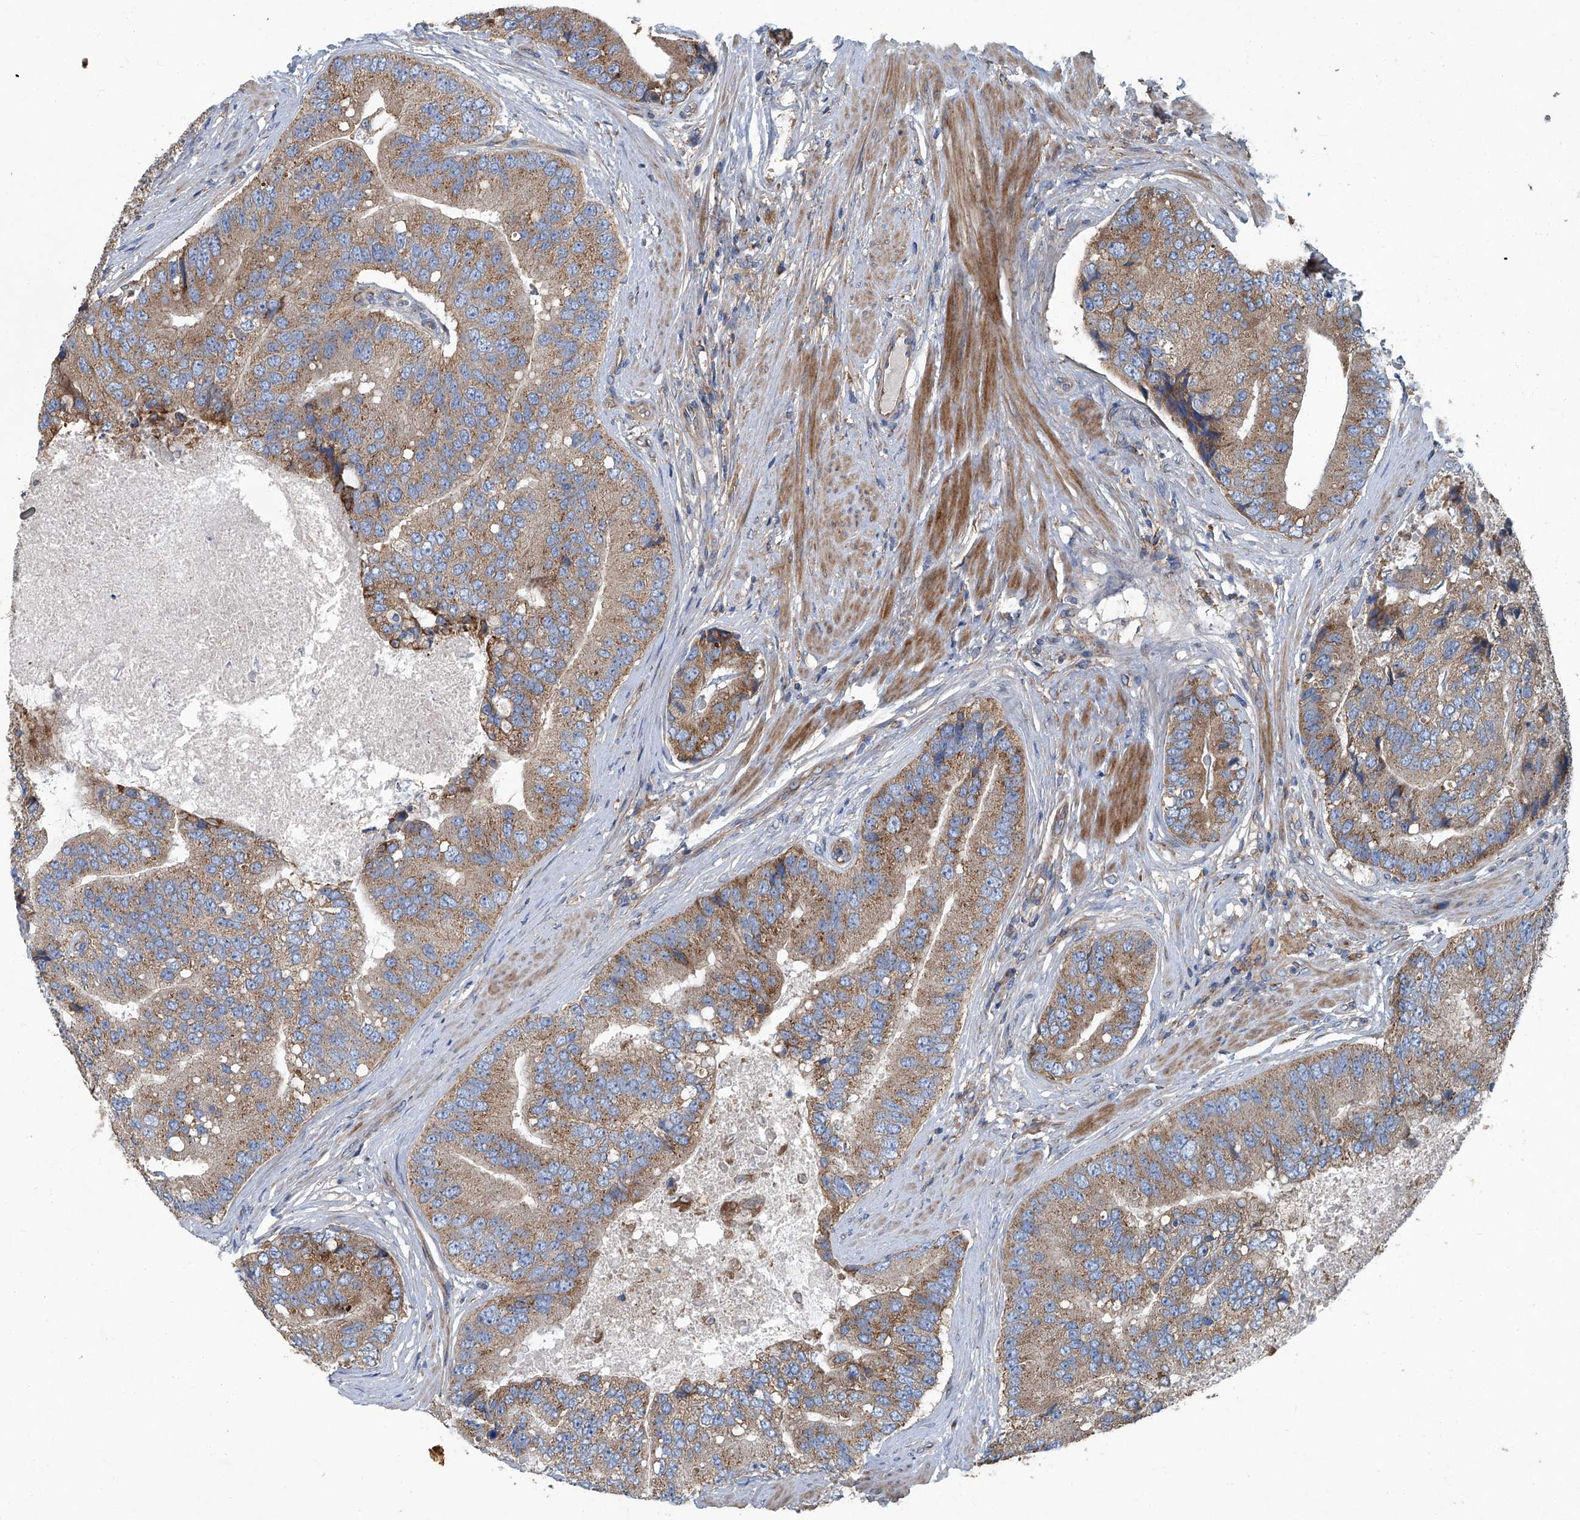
{"staining": {"intensity": "moderate", "quantity": ">75%", "location": "cytoplasmic/membranous"}, "tissue": "prostate cancer", "cell_type": "Tumor cells", "image_type": "cancer", "snomed": [{"axis": "morphology", "description": "Adenocarcinoma, High grade"}, {"axis": "topography", "description": "Prostate"}], "caption": "The histopathology image shows a brown stain indicating the presence of a protein in the cytoplasmic/membranous of tumor cells in prostate high-grade adenocarcinoma.", "gene": "PIGH", "patient": {"sex": "male", "age": 70}}